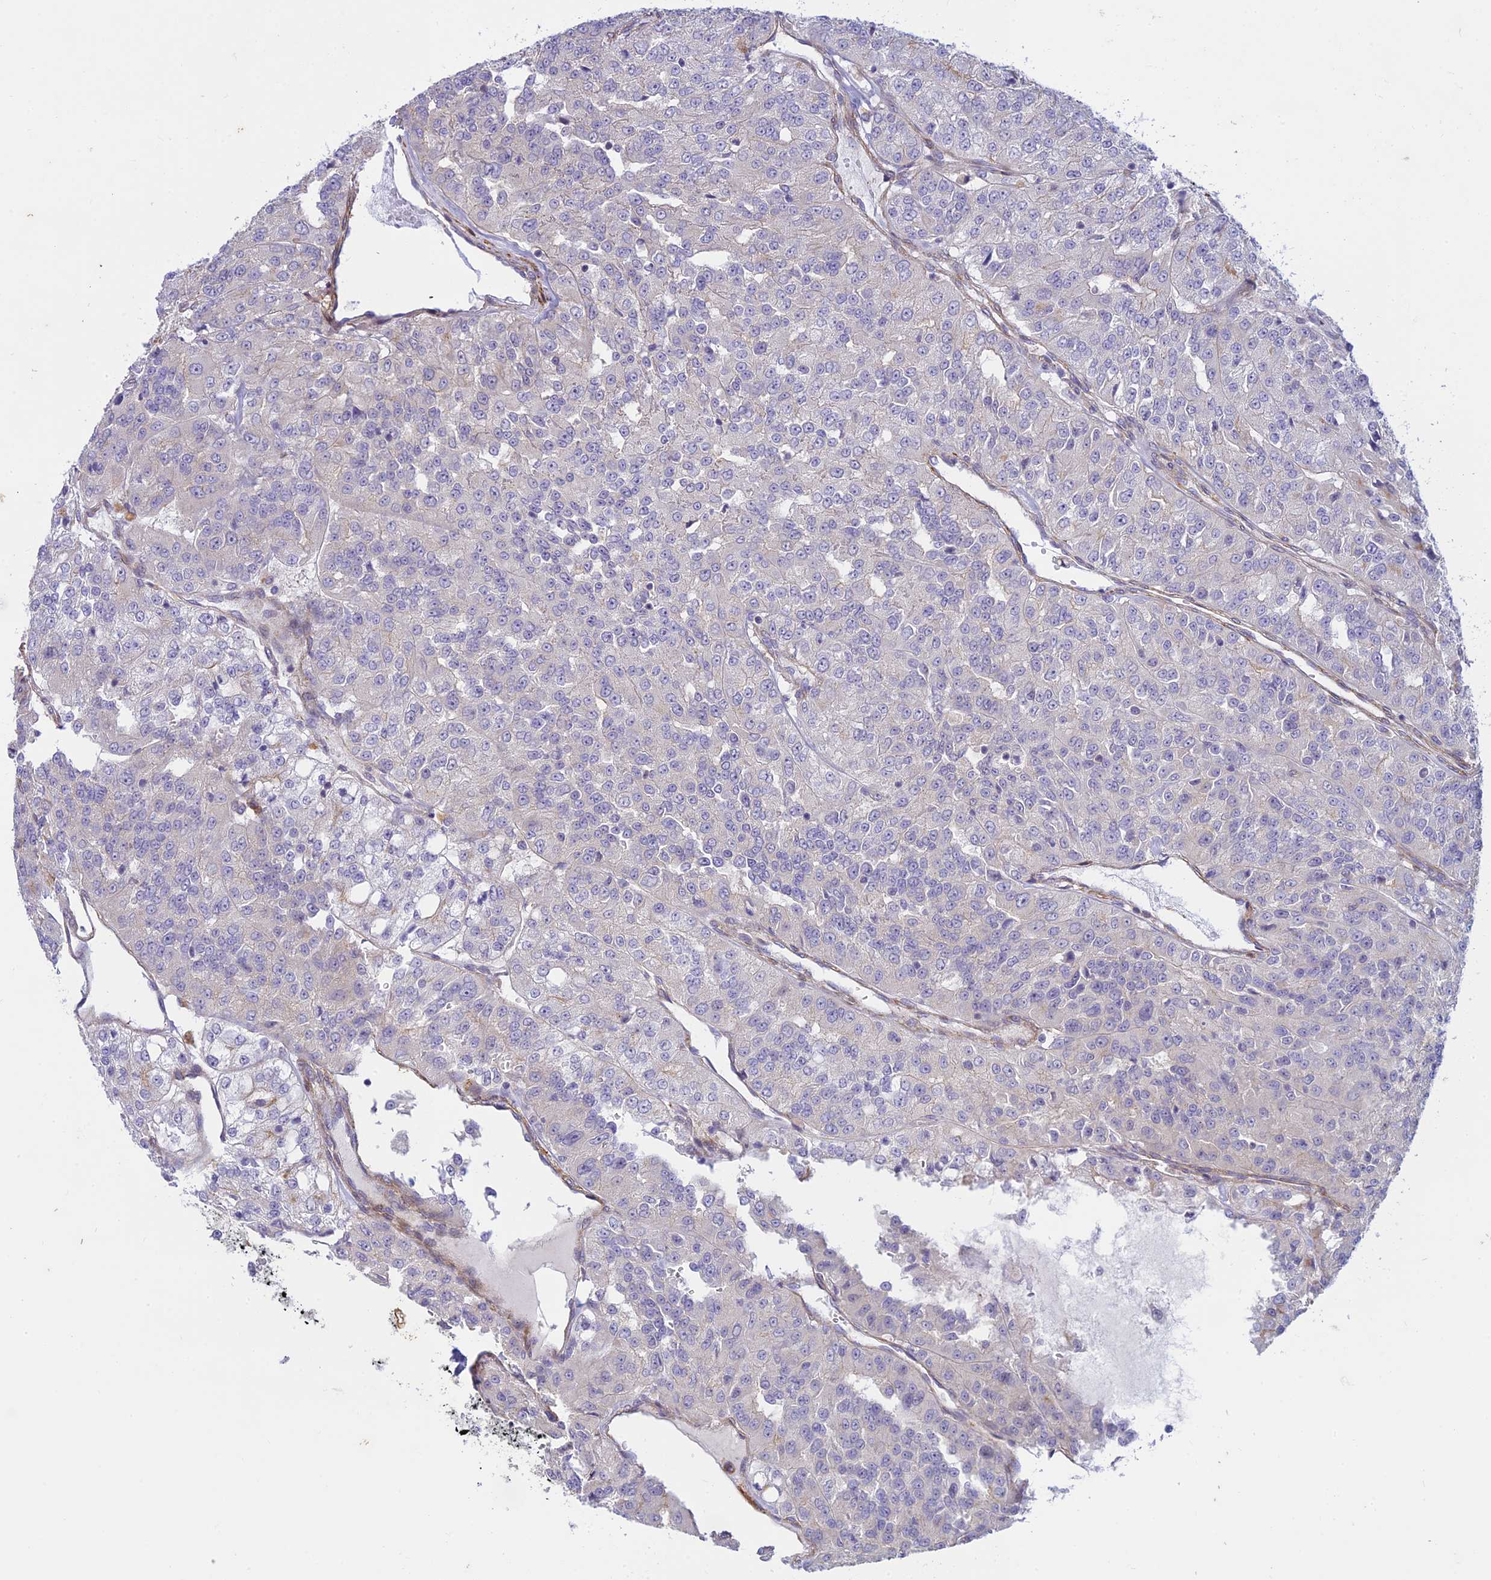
{"staining": {"intensity": "negative", "quantity": "none", "location": "none"}, "tissue": "renal cancer", "cell_type": "Tumor cells", "image_type": "cancer", "snomed": [{"axis": "morphology", "description": "Adenocarcinoma, NOS"}, {"axis": "topography", "description": "Kidney"}], "caption": "A photomicrograph of human renal adenocarcinoma is negative for staining in tumor cells.", "gene": "FBXW4", "patient": {"sex": "female", "age": 63}}